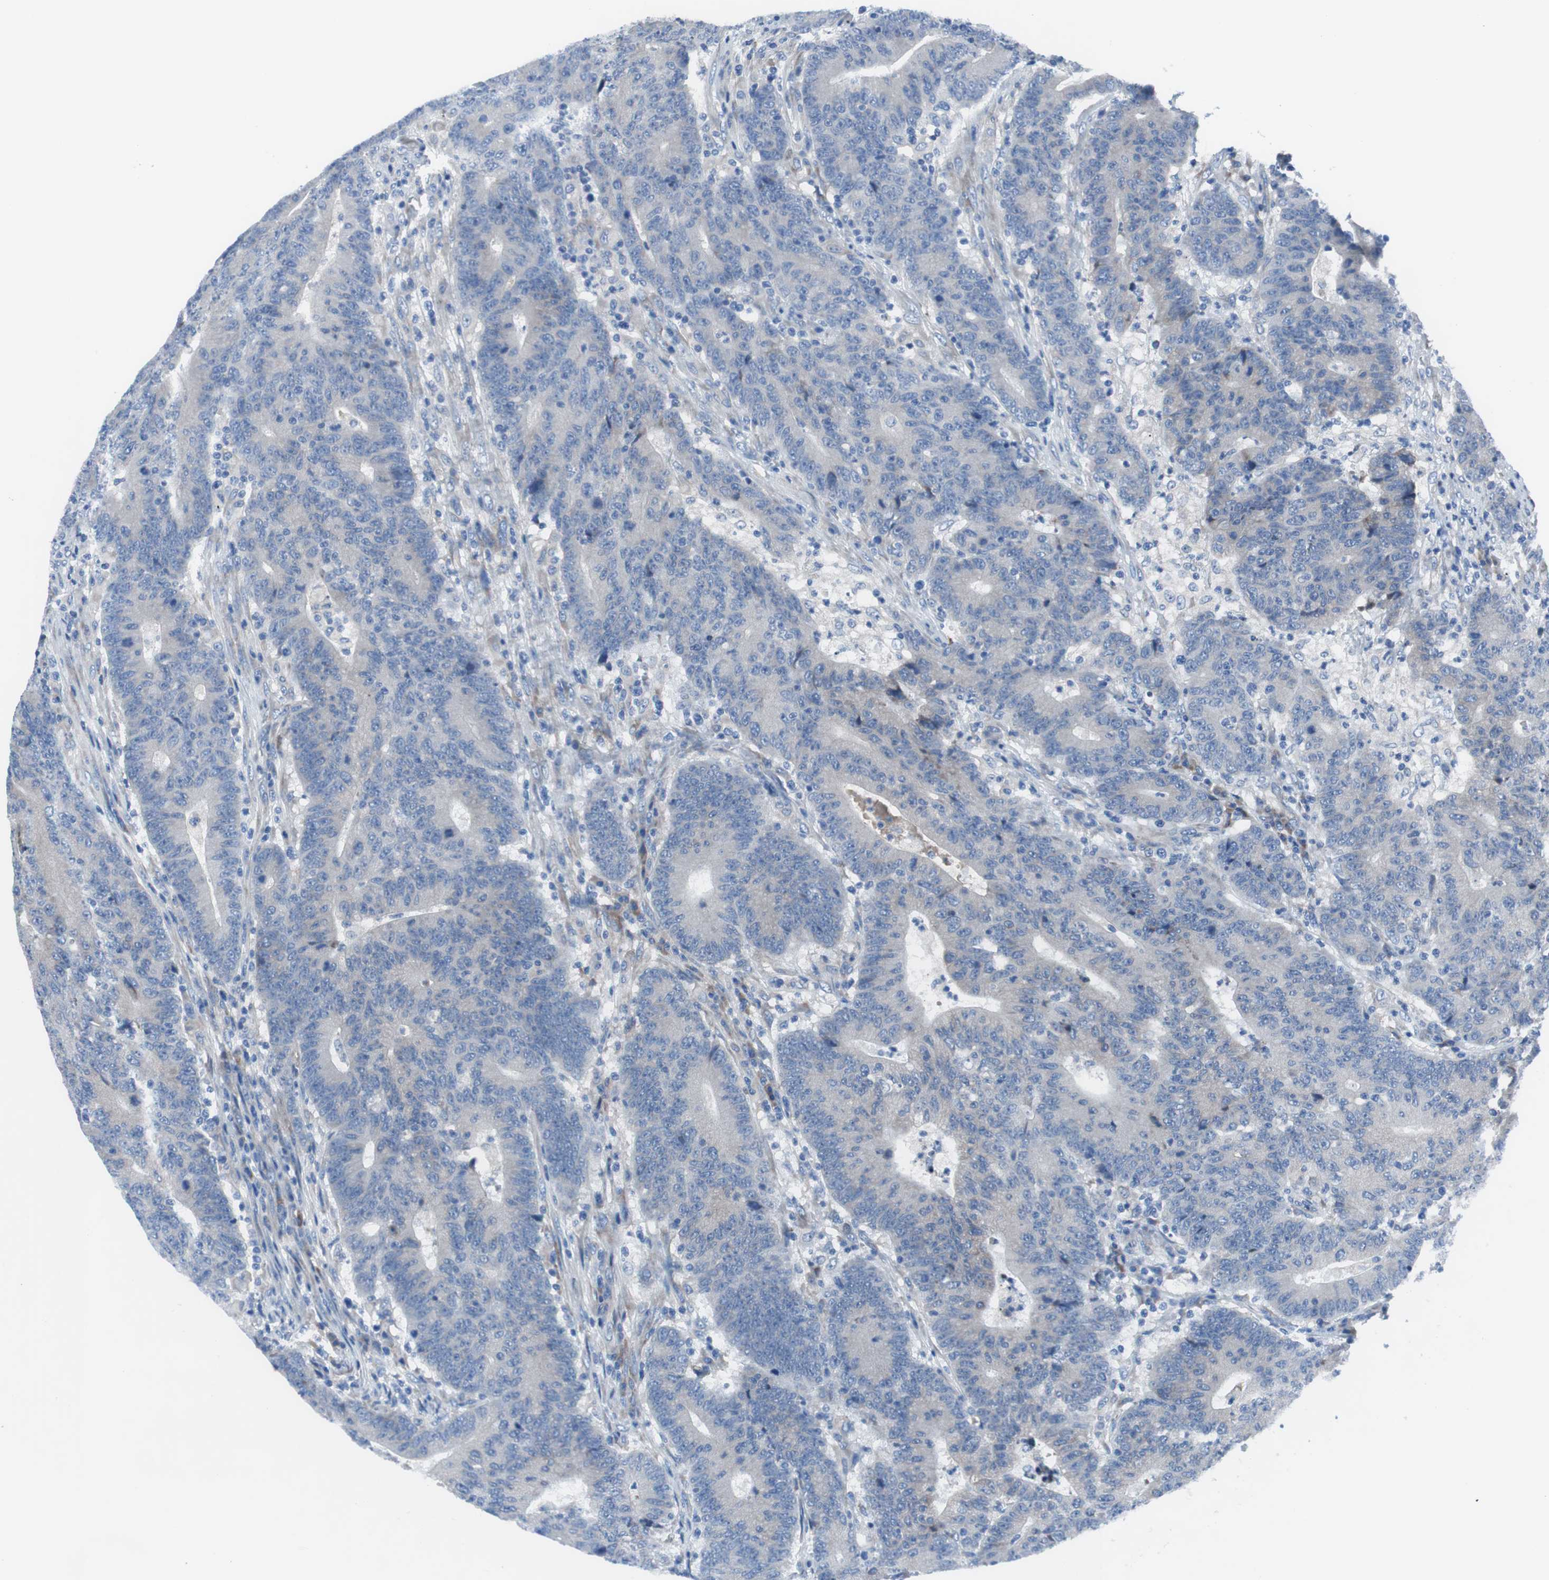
{"staining": {"intensity": "negative", "quantity": "none", "location": "none"}, "tissue": "colorectal cancer", "cell_type": "Tumor cells", "image_type": "cancer", "snomed": [{"axis": "morphology", "description": "Normal tissue, NOS"}, {"axis": "morphology", "description": "Adenocarcinoma, NOS"}, {"axis": "topography", "description": "Colon"}], "caption": "Photomicrograph shows no protein staining in tumor cells of colorectal adenocarcinoma tissue.", "gene": "KANSL1", "patient": {"sex": "female", "age": 75}}